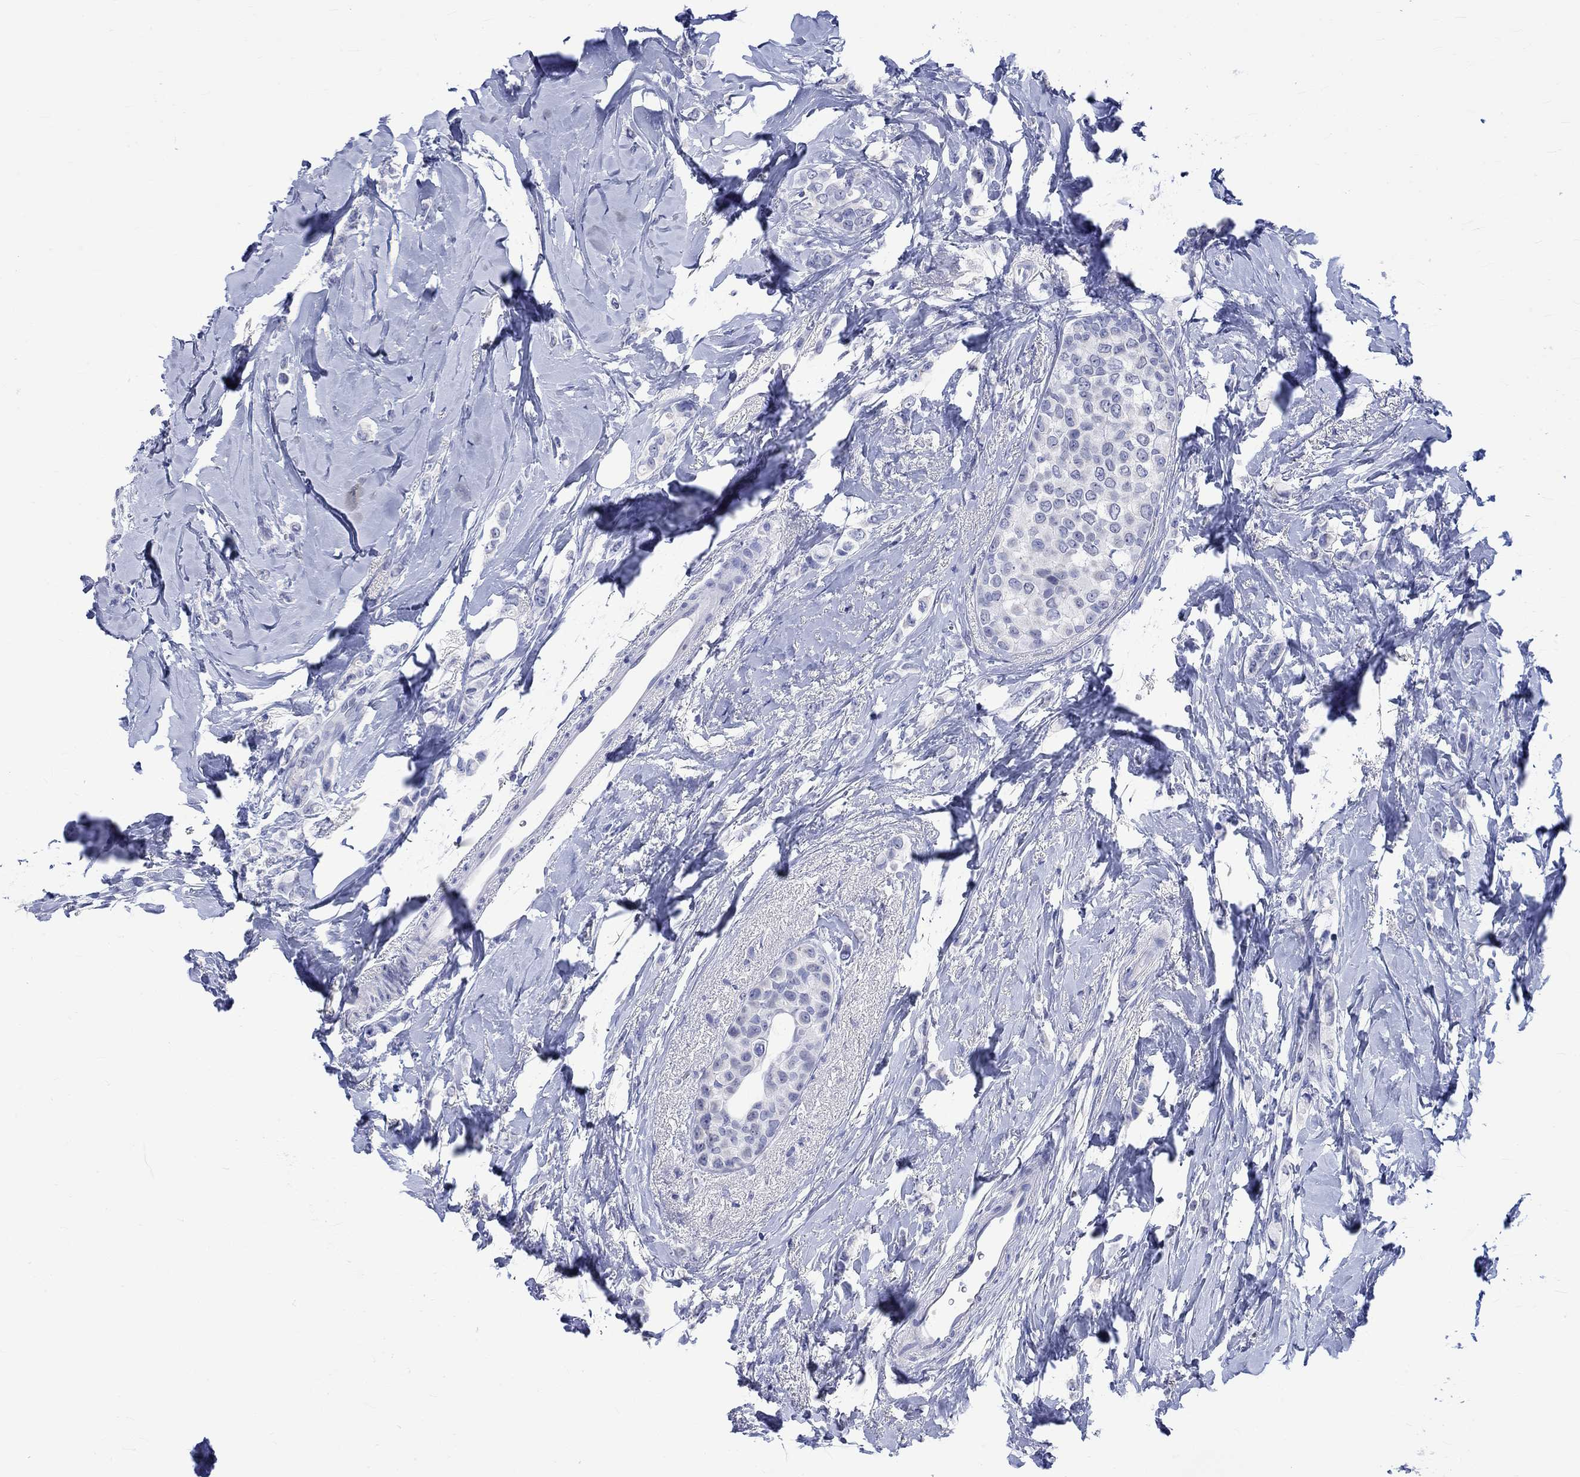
{"staining": {"intensity": "negative", "quantity": "none", "location": "none"}, "tissue": "breast cancer", "cell_type": "Tumor cells", "image_type": "cancer", "snomed": [{"axis": "morphology", "description": "Lobular carcinoma"}, {"axis": "topography", "description": "Breast"}], "caption": "DAB (3,3'-diaminobenzidine) immunohistochemical staining of breast lobular carcinoma shows no significant expression in tumor cells.", "gene": "KLHL33", "patient": {"sex": "female", "age": 66}}